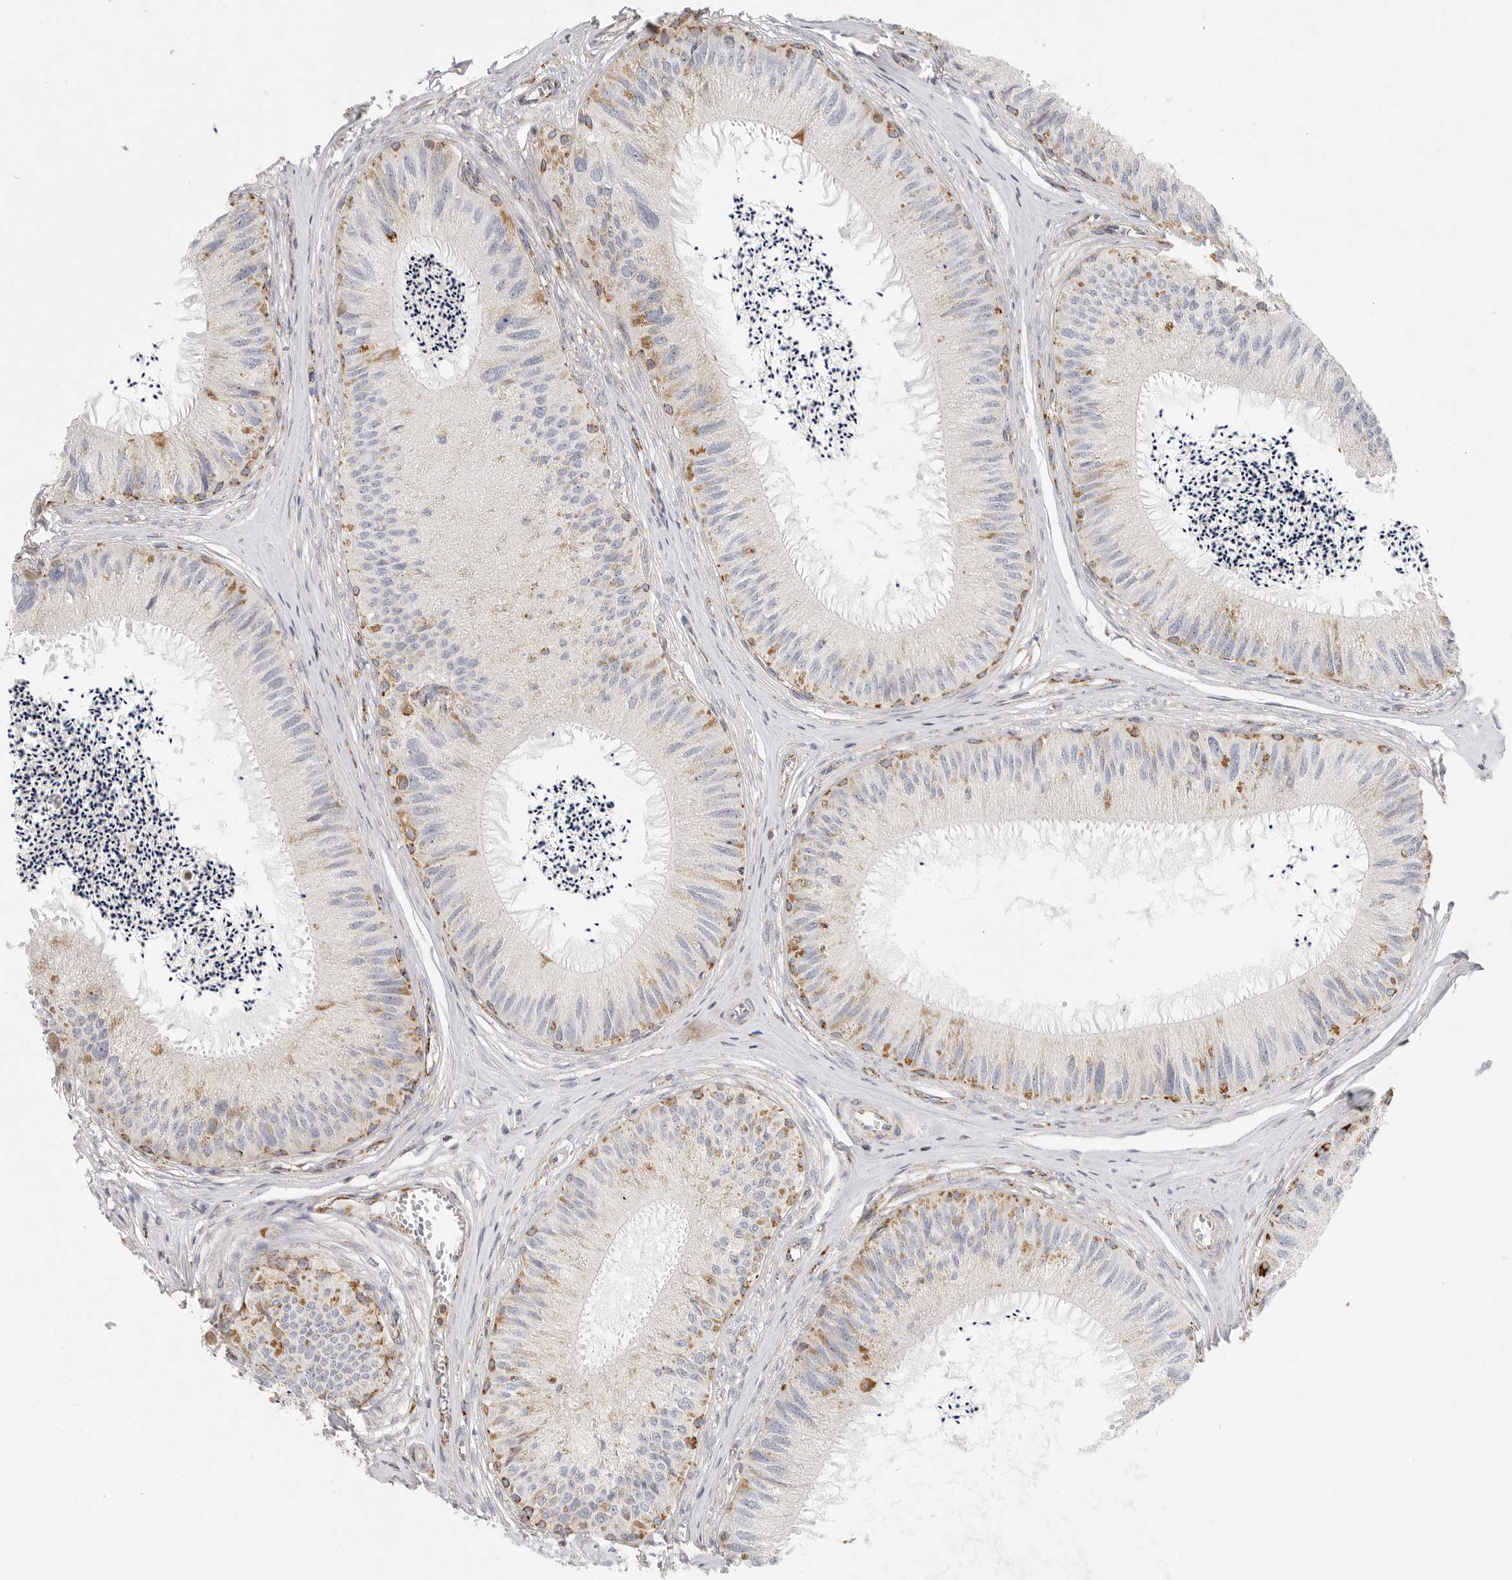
{"staining": {"intensity": "moderate", "quantity": "25%-75%", "location": "cytoplasmic/membranous"}, "tissue": "epididymis", "cell_type": "Glandular cells", "image_type": "normal", "snomed": [{"axis": "morphology", "description": "Normal tissue, NOS"}, {"axis": "topography", "description": "Epididymis"}], "caption": "A brown stain shows moderate cytoplasmic/membranous expression of a protein in glandular cells of unremarkable human epididymis.", "gene": "SLC25A26", "patient": {"sex": "male", "age": 79}}